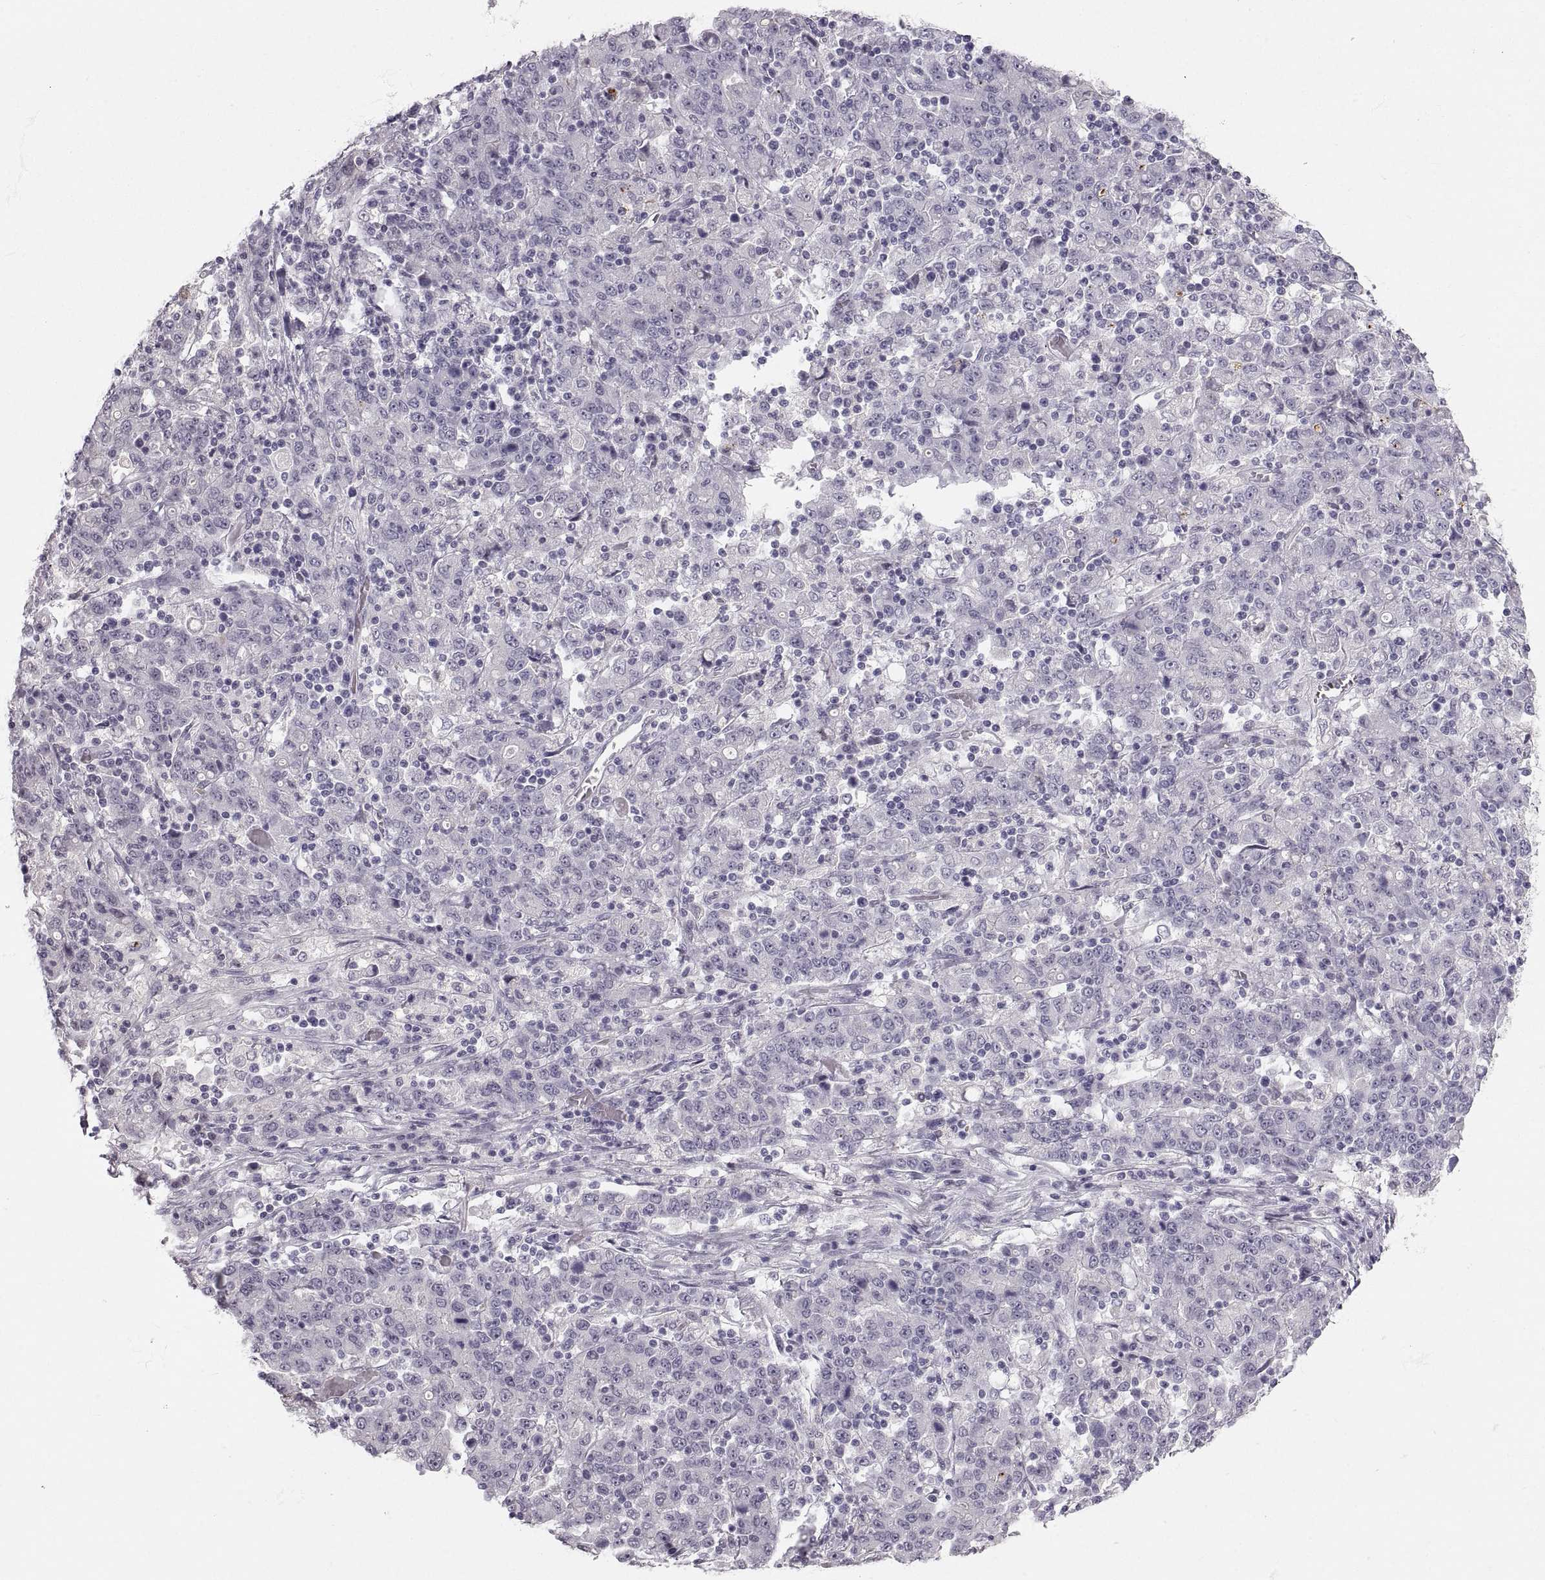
{"staining": {"intensity": "negative", "quantity": "none", "location": "none"}, "tissue": "stomach cancer", "cell_type": "Tumor cells", "image_type": "cancer", "snomed": [{"axis": "morphology", "description": "Adenocarcinoma, NOS"}, {"axis": "topography", "description": "Stomach, upper"}], "caption": "Protein analysis of stomach cancer (adenocarcinoma) displays no significant expression in tumor cells. (DAB (3,3'-diaminobenzidine) IHC, high magnification).", "gene": "ZNF185", "patient": {"sex": "male", "age": 69}}